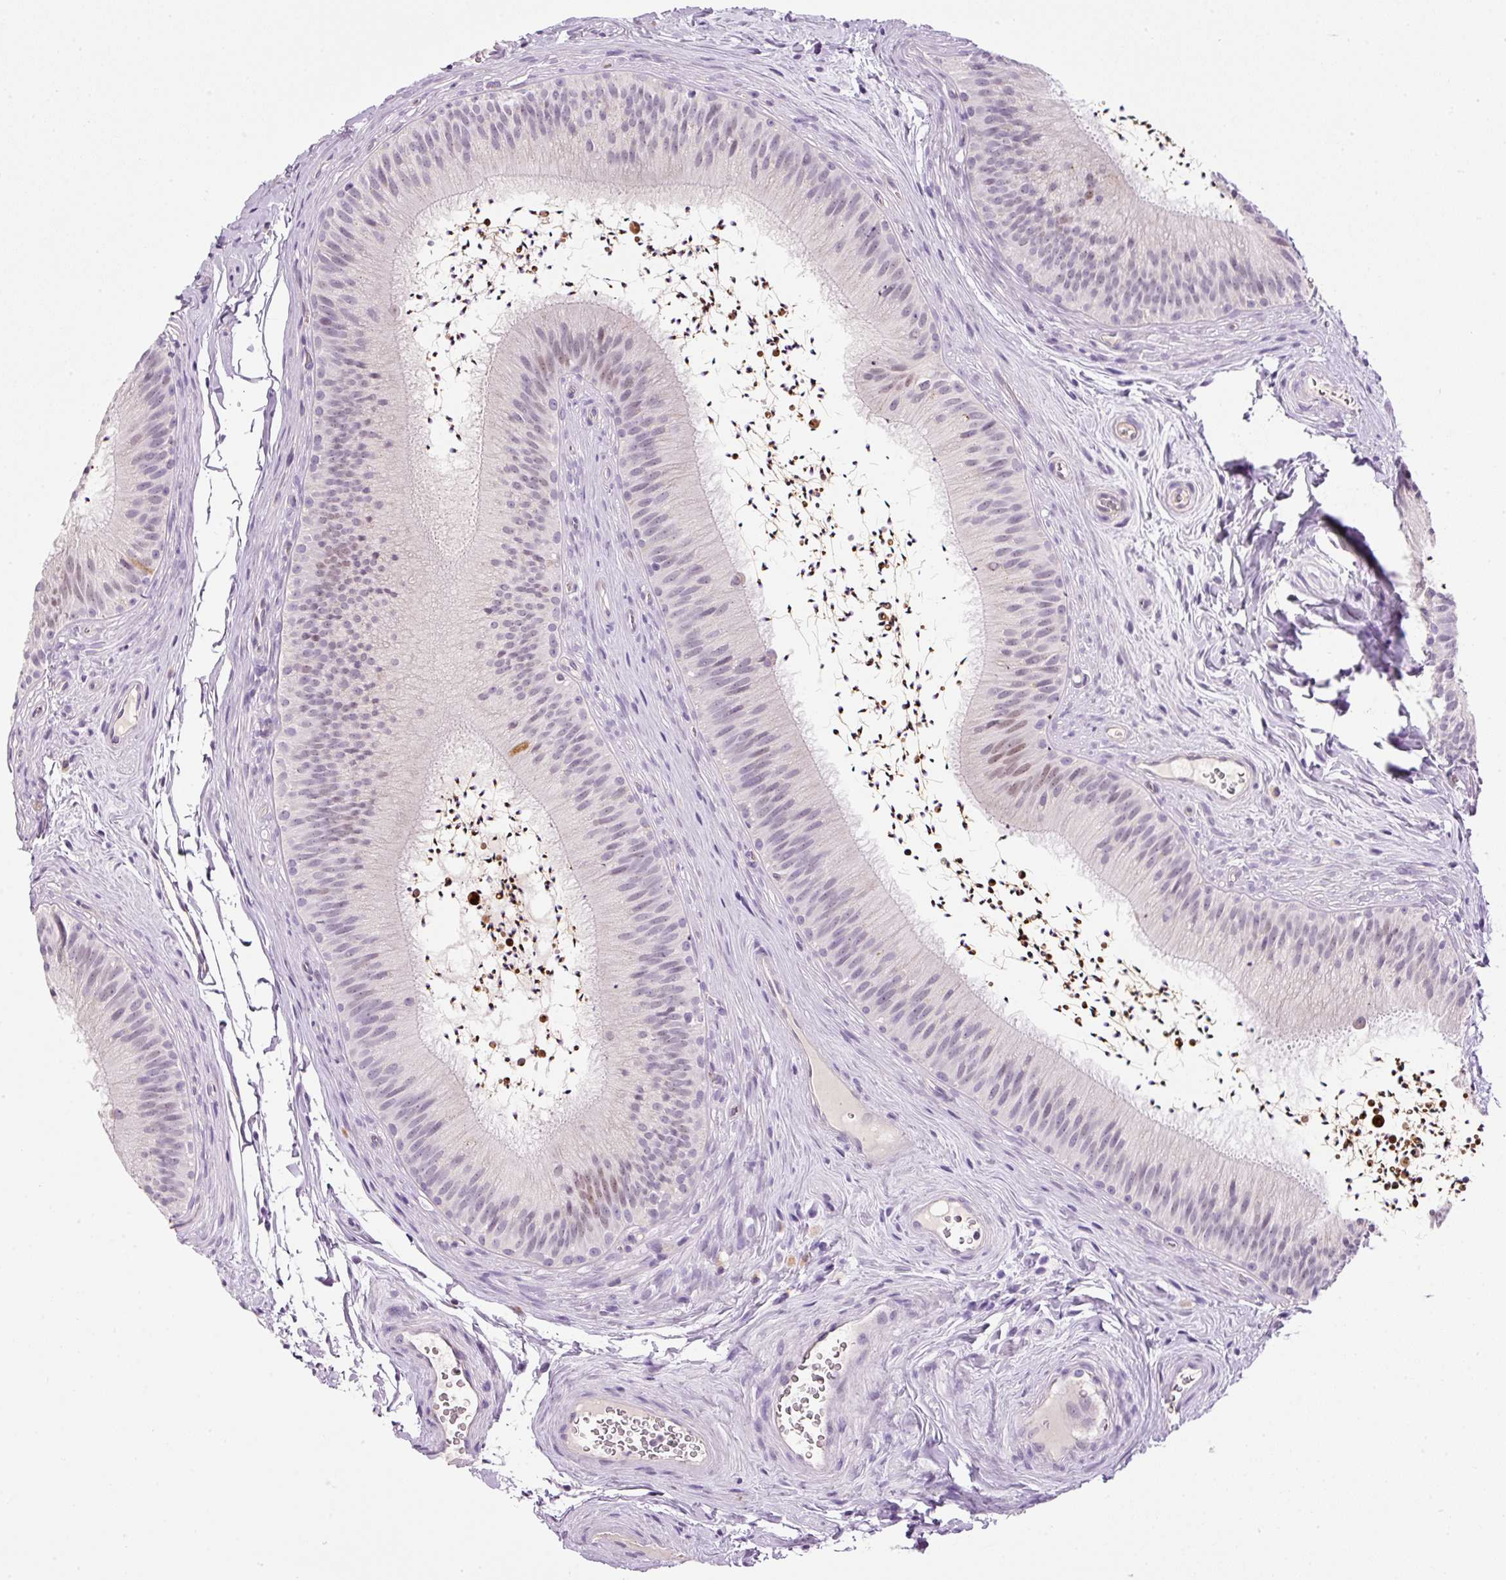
{"staining": {"intensity": "moderate", "quantity": "<25%", "location": "nuclear"}, "tissue": "epididymis", "cell_type": "Glandular cells", "image_type": "normal", "snomed": [{"axis": "morphology", "description": "Normal tissue, NOS"}, {"axis": "topography", "description": "Epididymis"}], "caption": "Glandular cells reveal moderate nuclear expression in about <25% of cells in unremarkable epididymis. Ihc stains the protein of interest in brown and the nuclei are stained blue.", "gene": "KPNA2", "patient": {"sex": "male", "age": 24}}